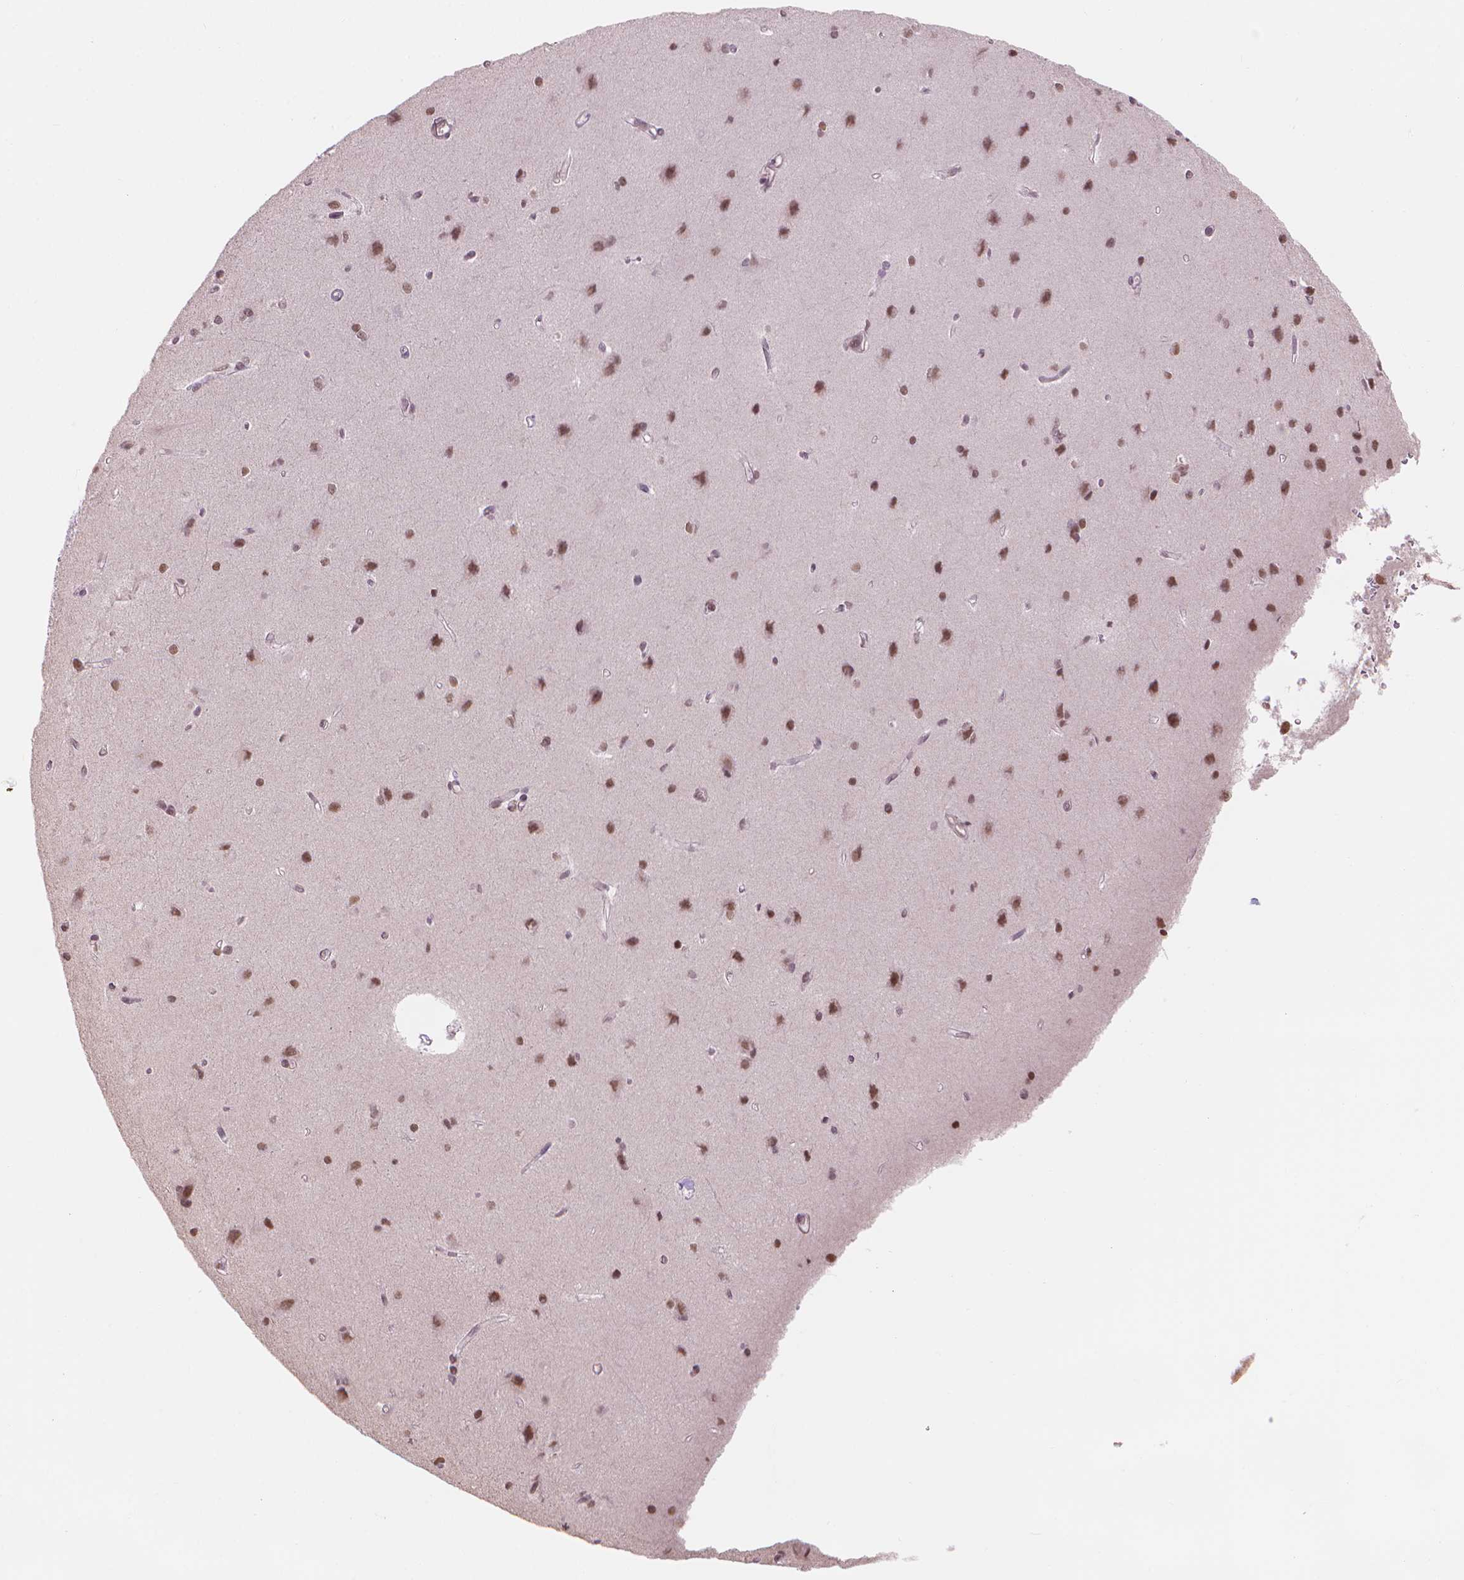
{"staining": {"intensity": "negative", "quantity": "none", "location": "none"}, "tissue": "cerebral cortex", "cell_type": "Endothelial cells", "image_type": "normal", "snomed": [{"axis": "morphology", "description": "Normal tissue, NOS"}, {"axis": "topography", "description": "Cerebral cortex"}], "caption": "An image of cerebral cortex stained for a protein displays no brown staining in endothelial cells.", "gene": "HOXD4", "patient": {"sex": "male", "age": 37}}